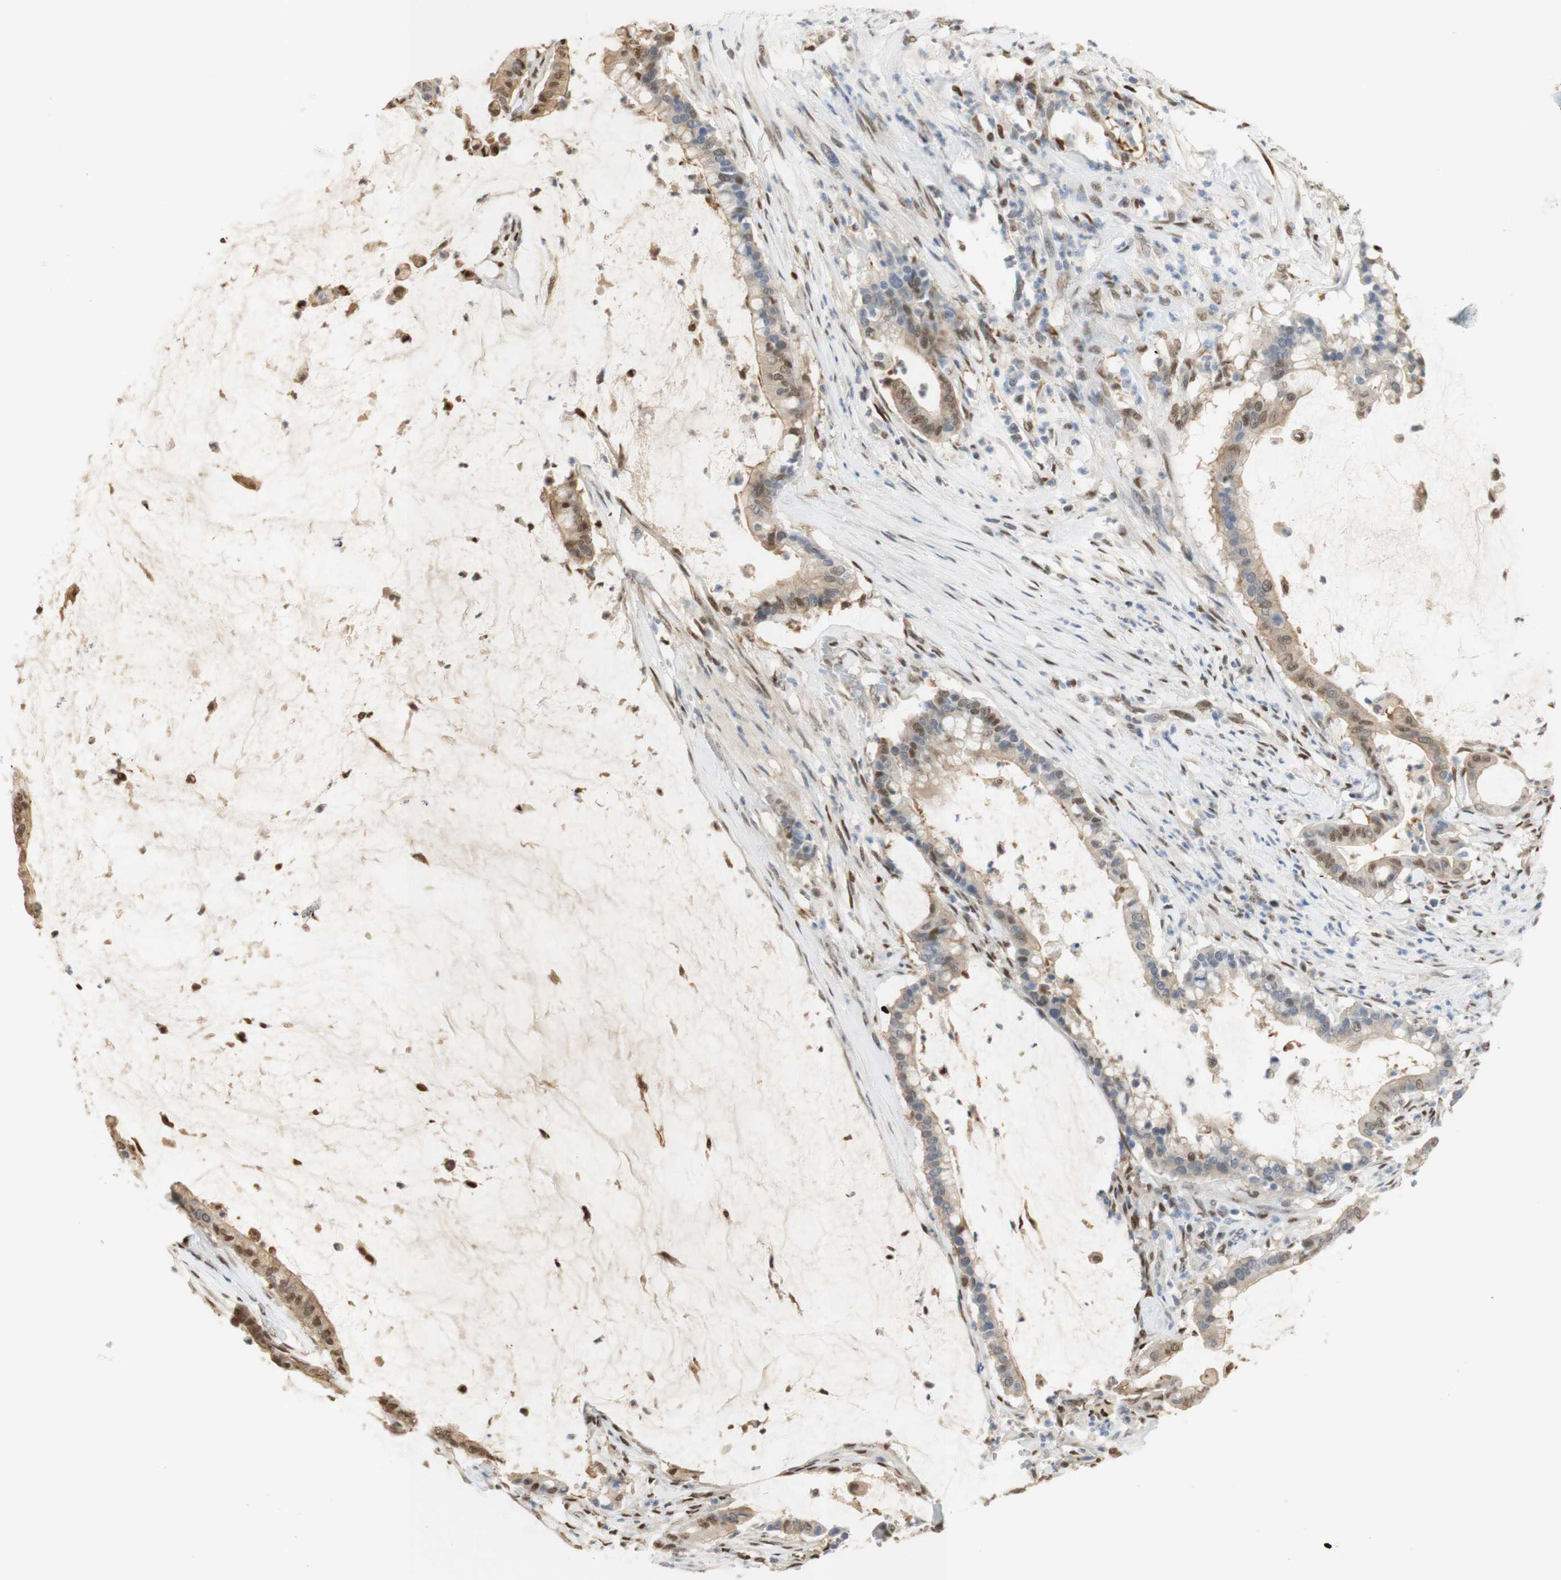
{"staining": {"intensity": "weak", "quantity": "25%-75%", "location": "cytoplasmic/membranous,nuclear"}, "tissue": "pancreatic cancer", "cell_type": "Tumor cells", "image_type": "cancer", "snomed": [{"axis": "morphology", "description": "Adenocarcinoma, NOS"}, {"axis": "topography", "description": "Pancreas"}], "caption": "IHC photomicrograph of human pancreatic cancer stained for a protein (brown), which displays low levels of weak cytoplasmic/membranous and nuclear positivity in about 25%-75% of tumor cells.", "gene": "NAP1L4", "patient": {"sex": "male", "age": 41}}